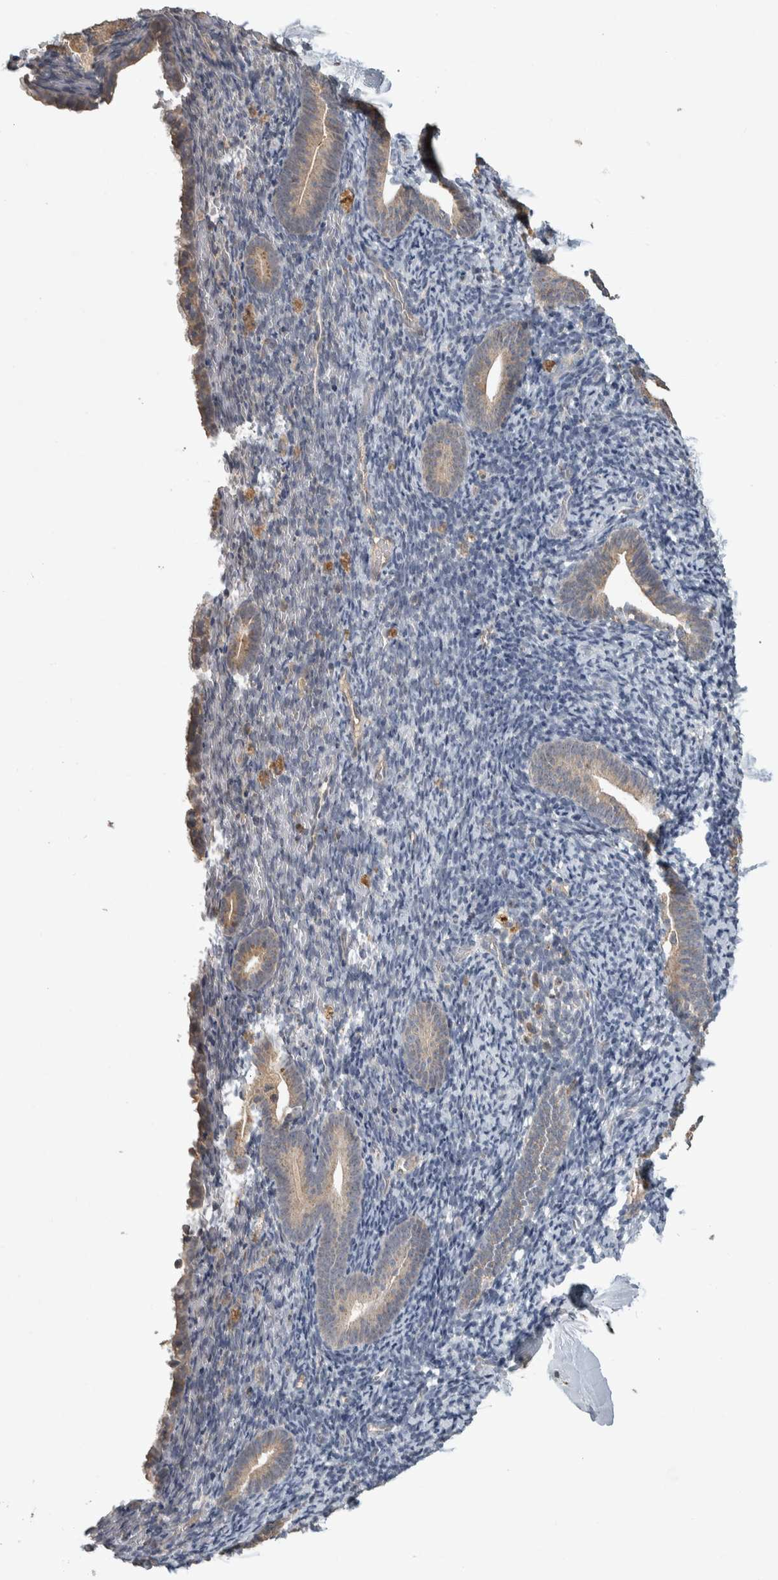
{"staining": {"intensity": "negative", "quantity": "none", "location": "none"}, "tissue": "endometrium", "cell_type": "Cells in endometrial stroma", "image_type": "normal", "snomed": [{"axis": "morphology", "description": "Normal tissue, NOS"}, {"axis": "topography", "description": "Endometrium"}], "caption": "The immunohistochemistry (IHC) image has no significant expression in cells in endometrial stroma of endometrium. Brightfield microscopy of immunohistochemistry (IHC) stained with DAB (3,3'-diaminobenzidine) (brown) and hematoxylin (blue), captured at high magnification.", "gene": "EIF3H", "patient": {"sex": "female", "age": 51}}